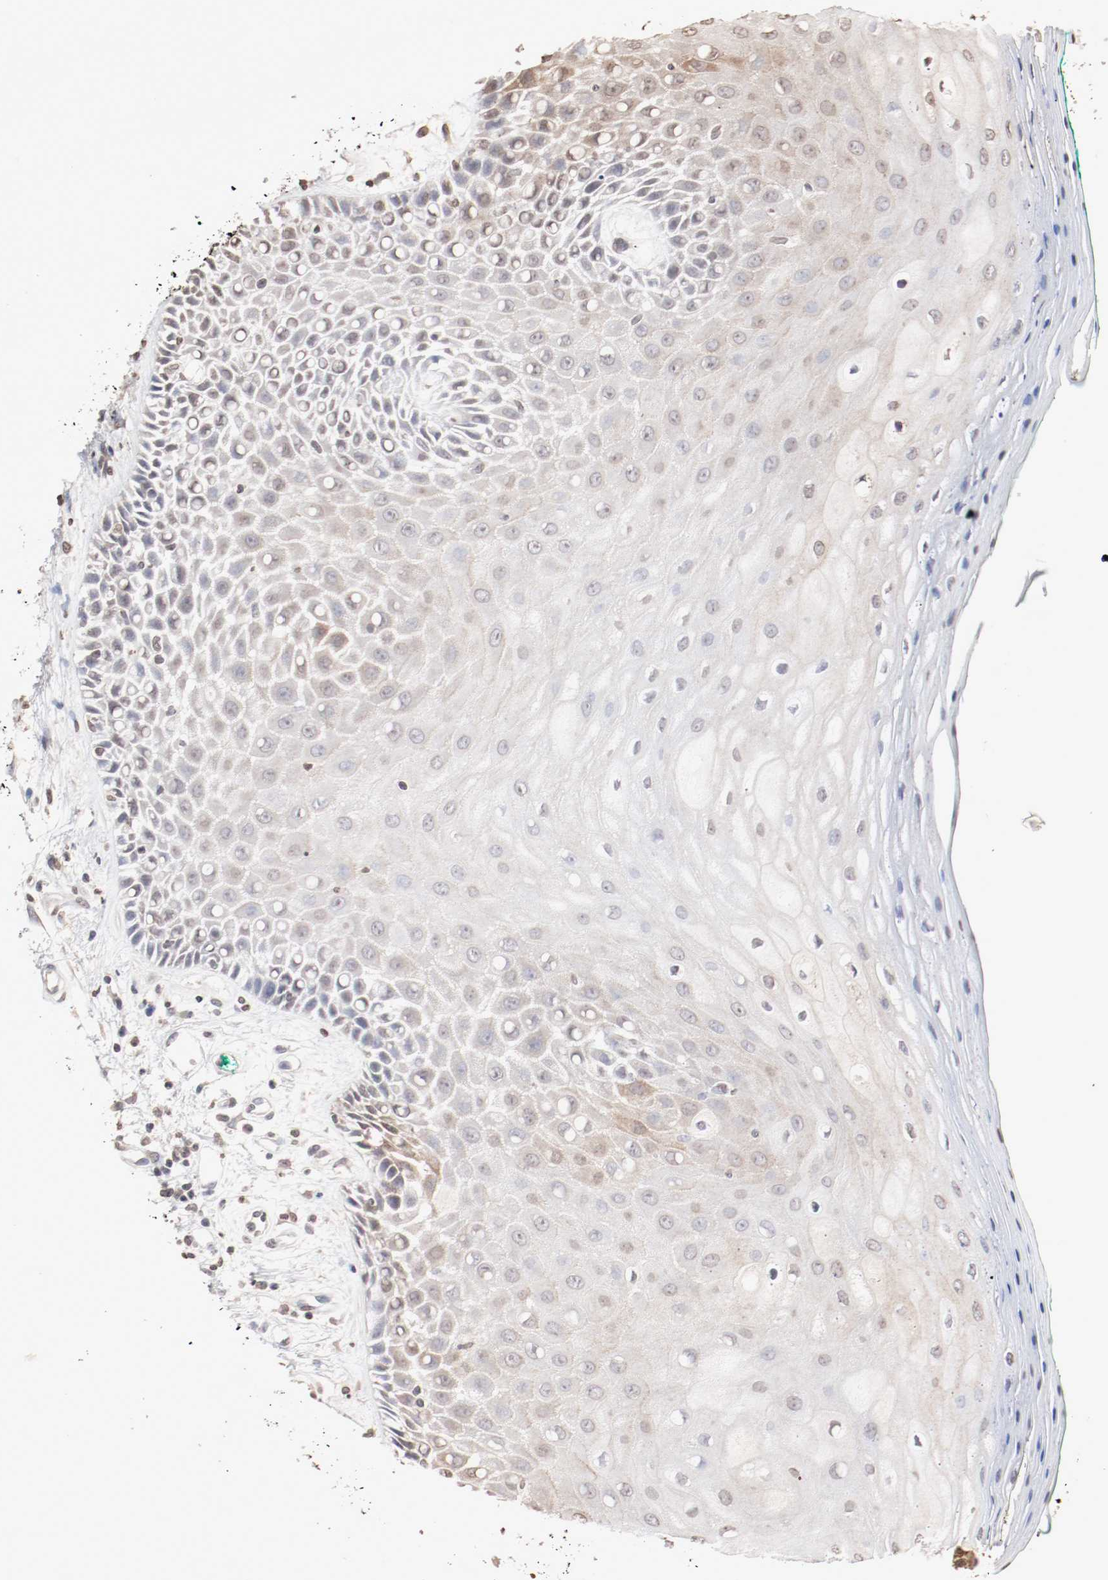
{"staining": {"intensity": "weak", "quantity": "25%-75%", "location": "cytoplasmic/membranous,nuclear"}, "tissue": "oral mucosa", "cell_type": "Squamous epithelial cells", "image_type": "normal", "snomed": [{"axis": "morphology", "description": "Normal tissue, NOS"}, {"axis": "morphology", "description": "Squamous cell carcinoma, NOS"}, {"axis": "topography", "description": "Skeletal muscle"}, {"axis": "topography", "description": "Oral tissue"}, {"axis": "topography", "description": "Head-Neck"}], "caption": "Oral mucosa stained with IHC reveals weak cytoplasmic/membranous,nuclear staining in about 25%-75% of squamous epithelial cells. The staining was performed using DAB (3,3'-diaminobenzidine), with brown indicating positive protein expression. Nuclei are stained blue with hematoxylin.", "gene": "WASL", "patient": {"sex": "female", "age": 84}}